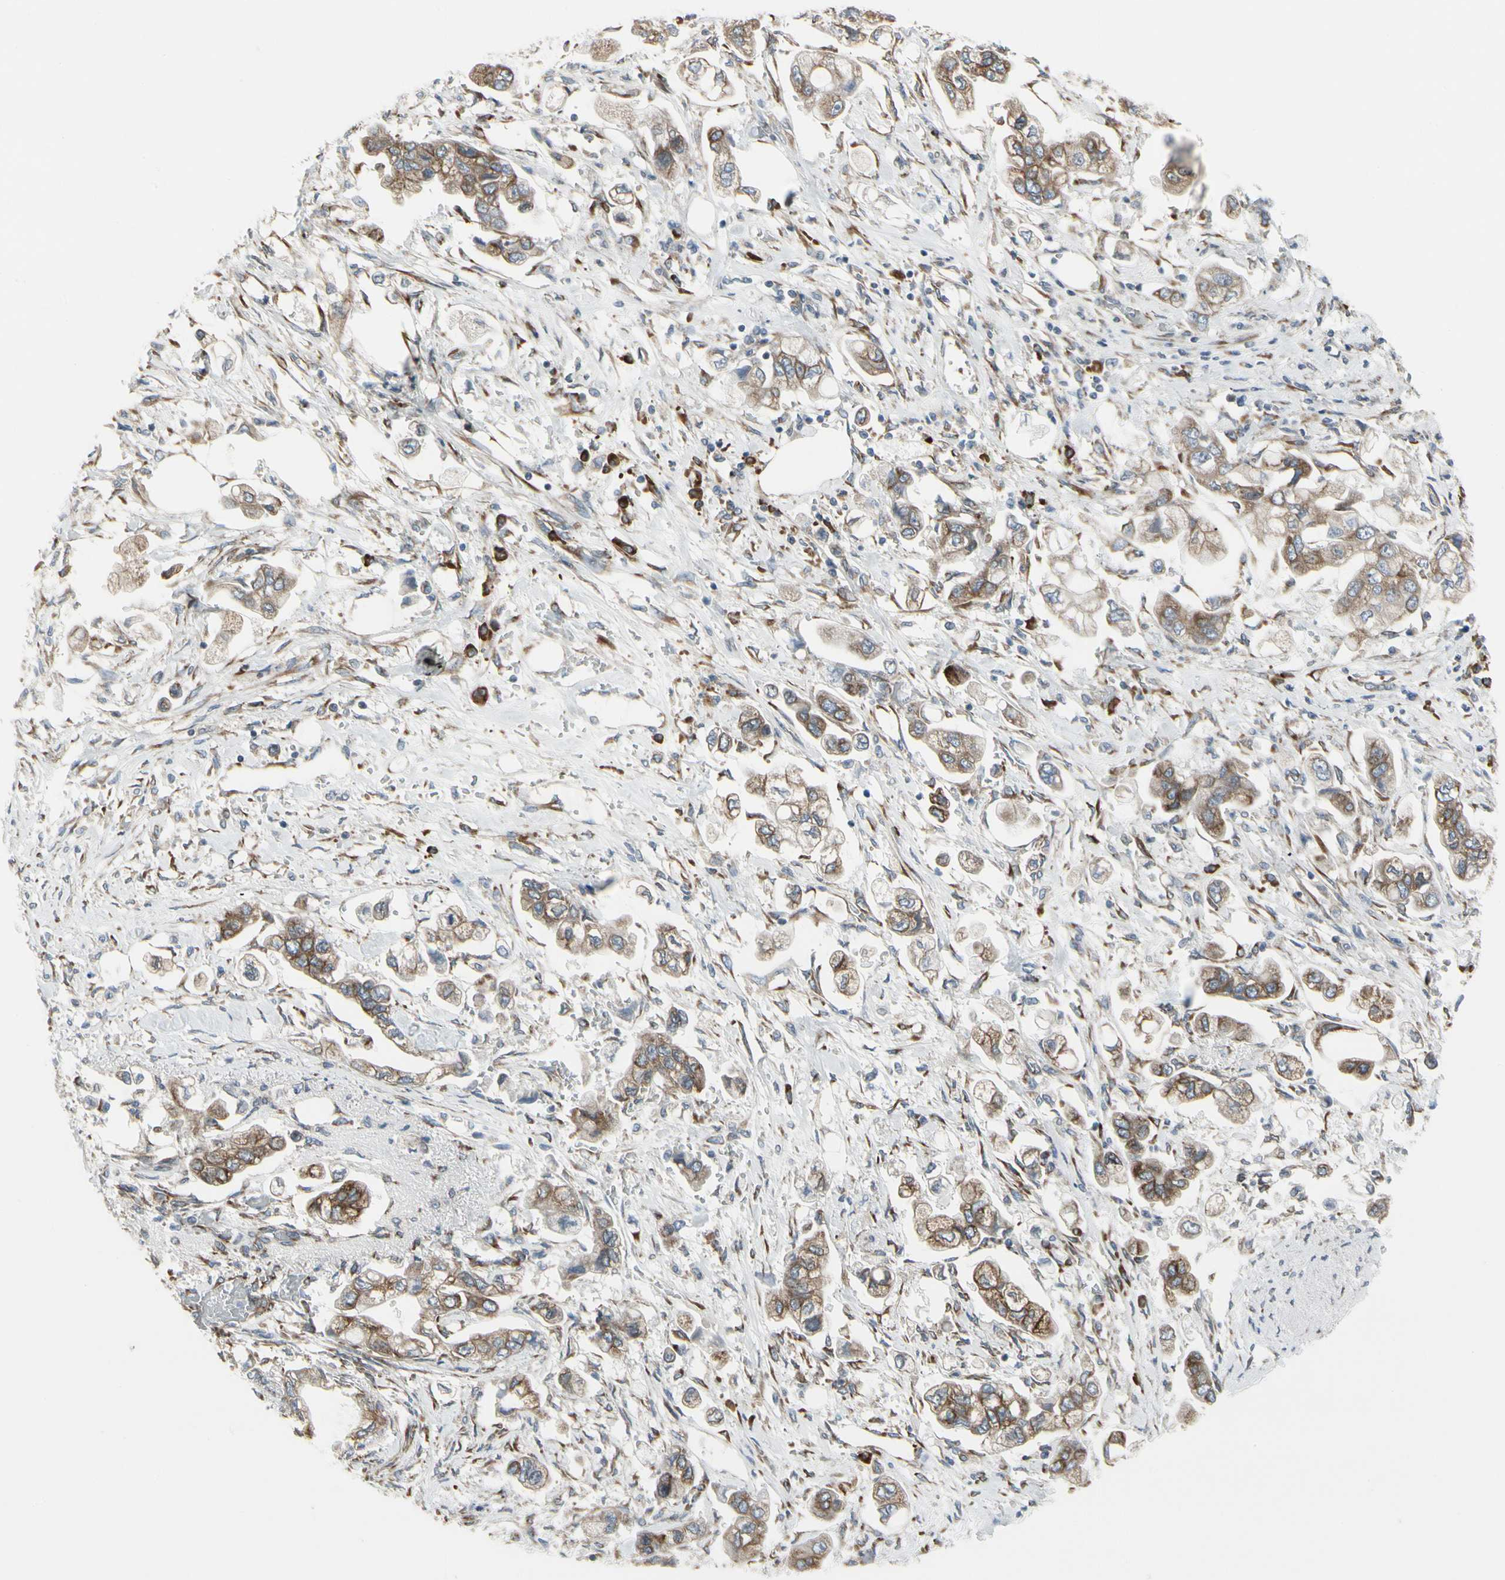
{"staining": {"intensity": "moderate", "quantity": ">75%", "location": "cytoplasmic/membranous"}, "tissue": "stomach cancer", "cell_type": "Tumor cells", "image_type": "cancer", "snomed": [{"axis": "morphology", "description": "Adenocarcinoma, NOS"}, {"axis": "topography", "description": "Stomach"}], "caption": "Human stomach cancer stained for a protein (brown) displays moderate cytoplasmic/membranous positive positivity in about >75% of tumor cells.", "gene": "FNDC3A", "patient": {"sex": "male", "age": 62}}